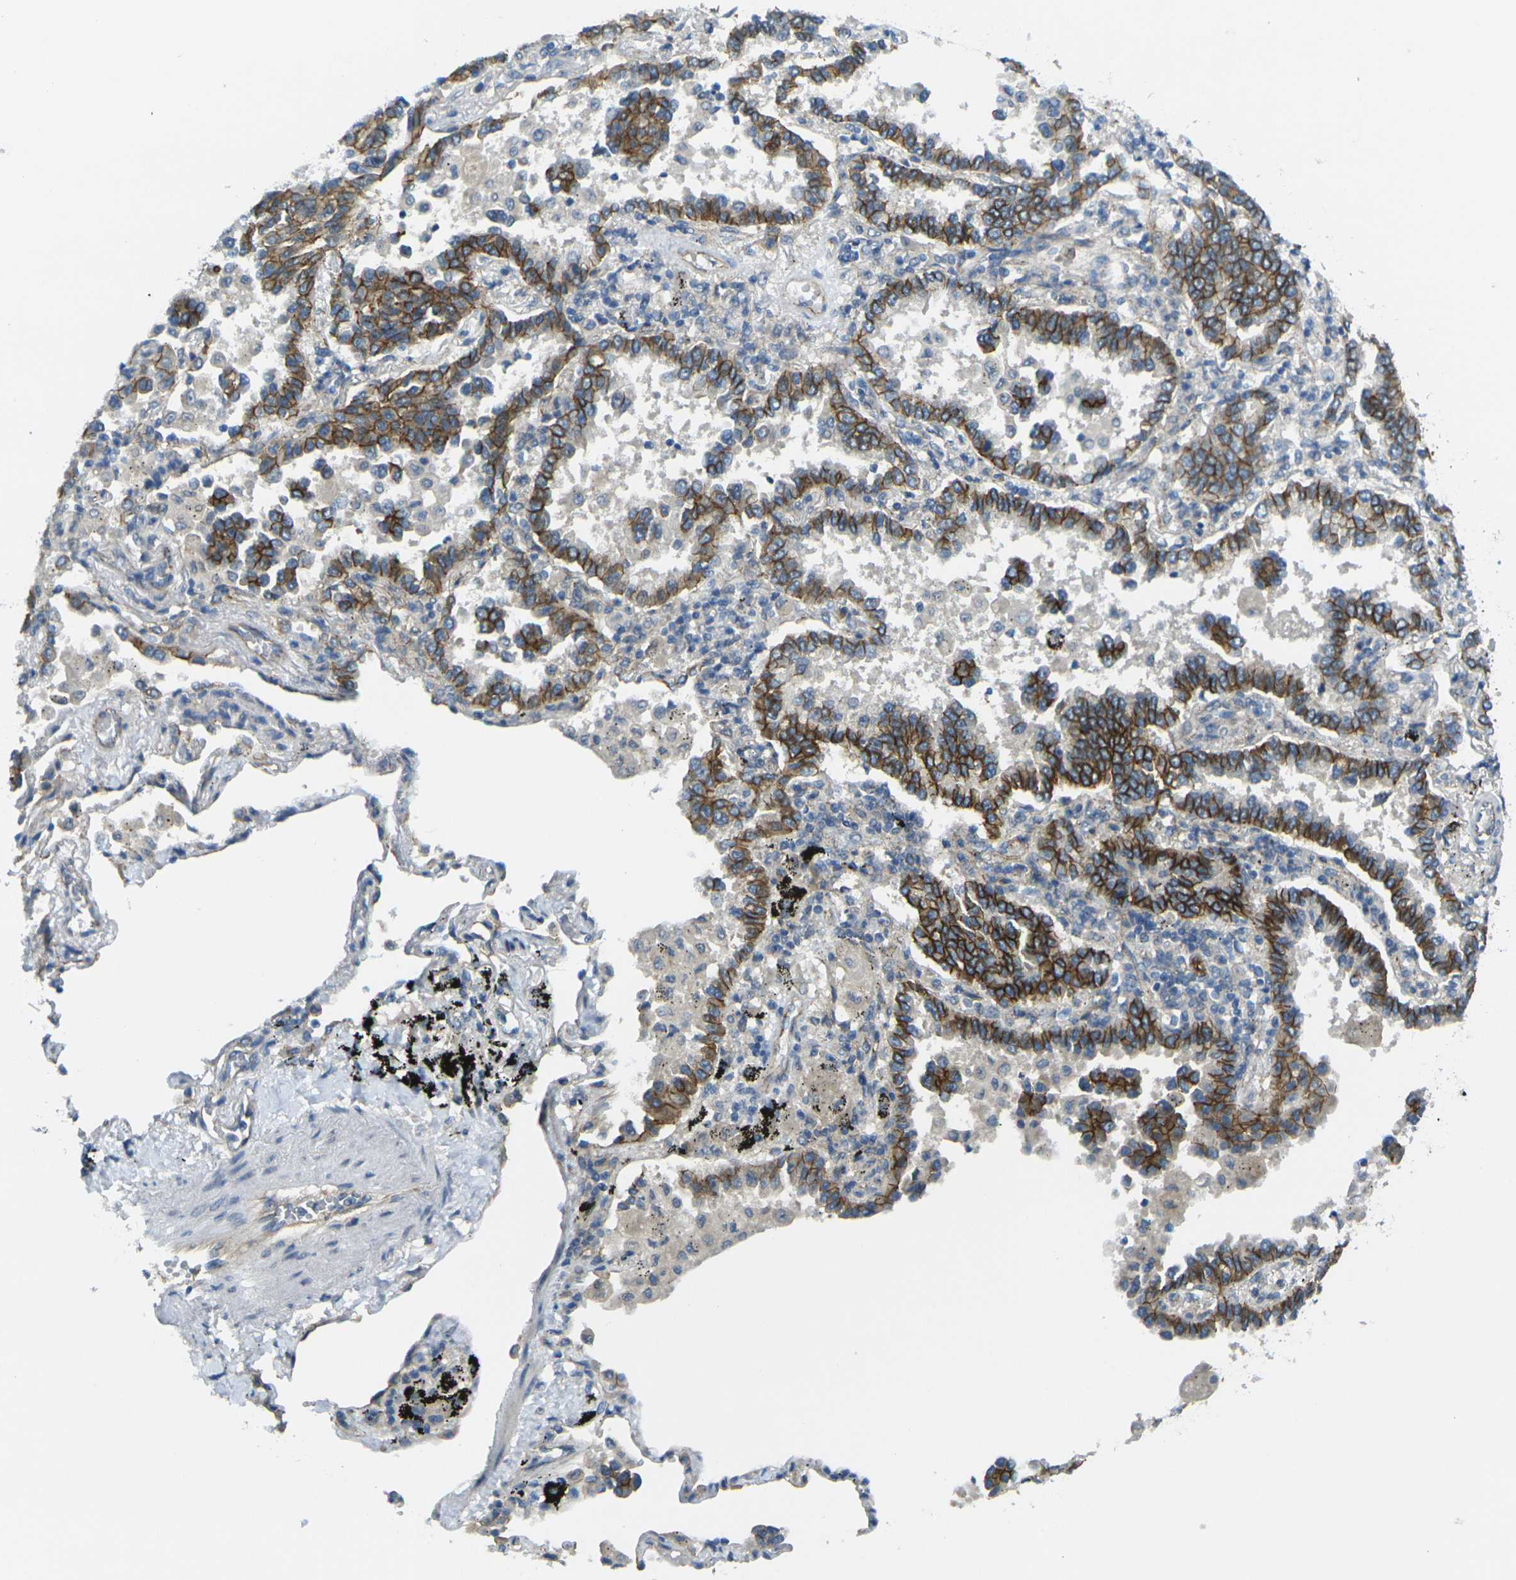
{"staining": {"intensity": "moderate", "quantity": ">75%", "location": "cytoplasmic/membranous"}, "tissue": "lung cancer", "cell_type": "Tumor cells", "image_type": "cancer", "snomed": [{"axis": "morphology", "description": "Normal tissue, NOS"}, {"axis": "morphology", "description": "Adenocarcinoma, NOS"}, {"axis": "topography", "description": "Lung"}], "caption": "Human lung cancer (adenocarcinoma) stained with a protein marker reveals moderate staining in tumor cells.", "gene": "RHBDD1", "patient": {"sex": "male", "age": 59}}